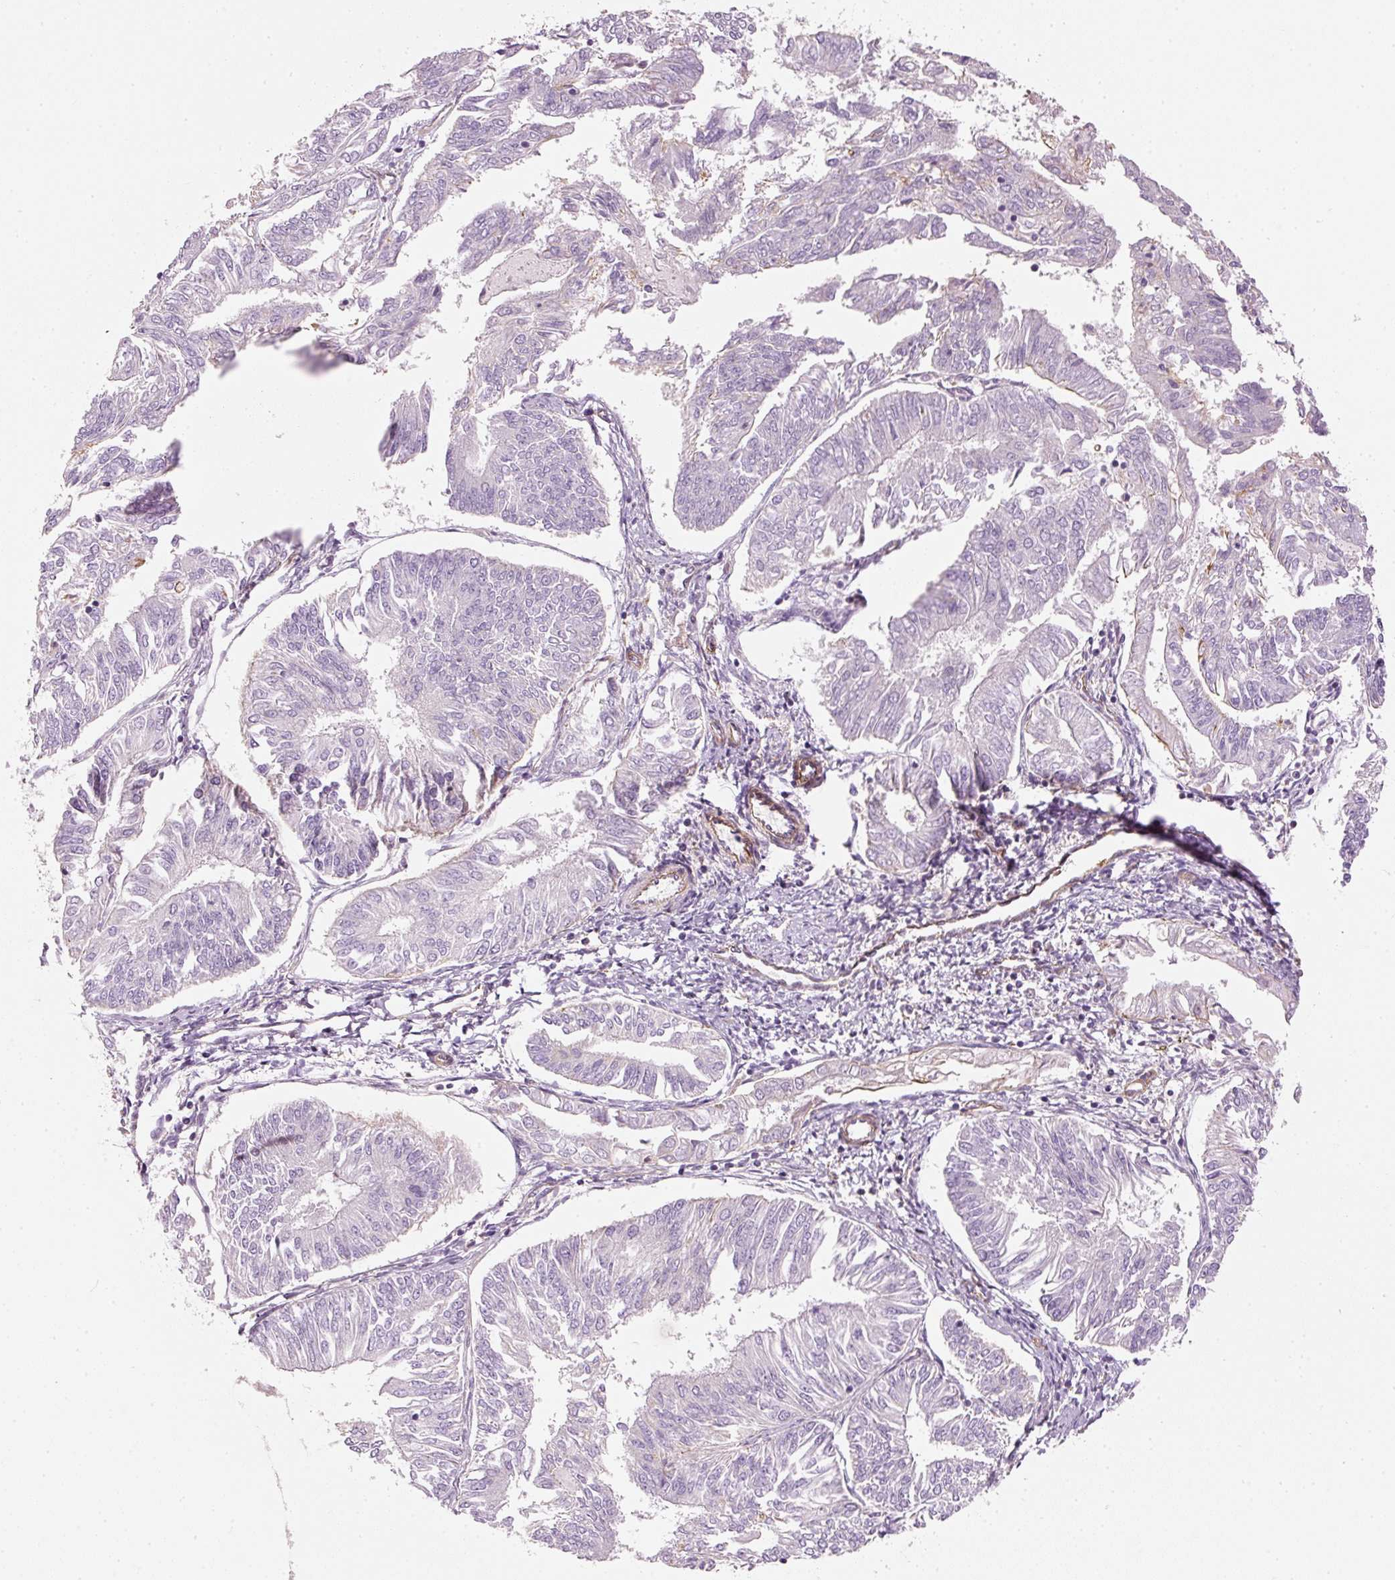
{"staining": {"intensity": "negative", "quantity": "none", "location": "none"}, "tissue": "endometrial cancer", "cell_type": "Tumor cells", "image_type": "cancer", "snomed": [{"axis": "morphology", "description": "Adenocarcinoma, NOS"}, {"axis": "topography", "description": "Endometrium"}], "caption": "An immunohistochemistry histopathology image of endometrial adenocarcinoma is shown. There is no staining in tumor cells of endometrial adenocarcinoma.", "gene": "OSR2", "patient": {"sex": "female", "age": 58}}